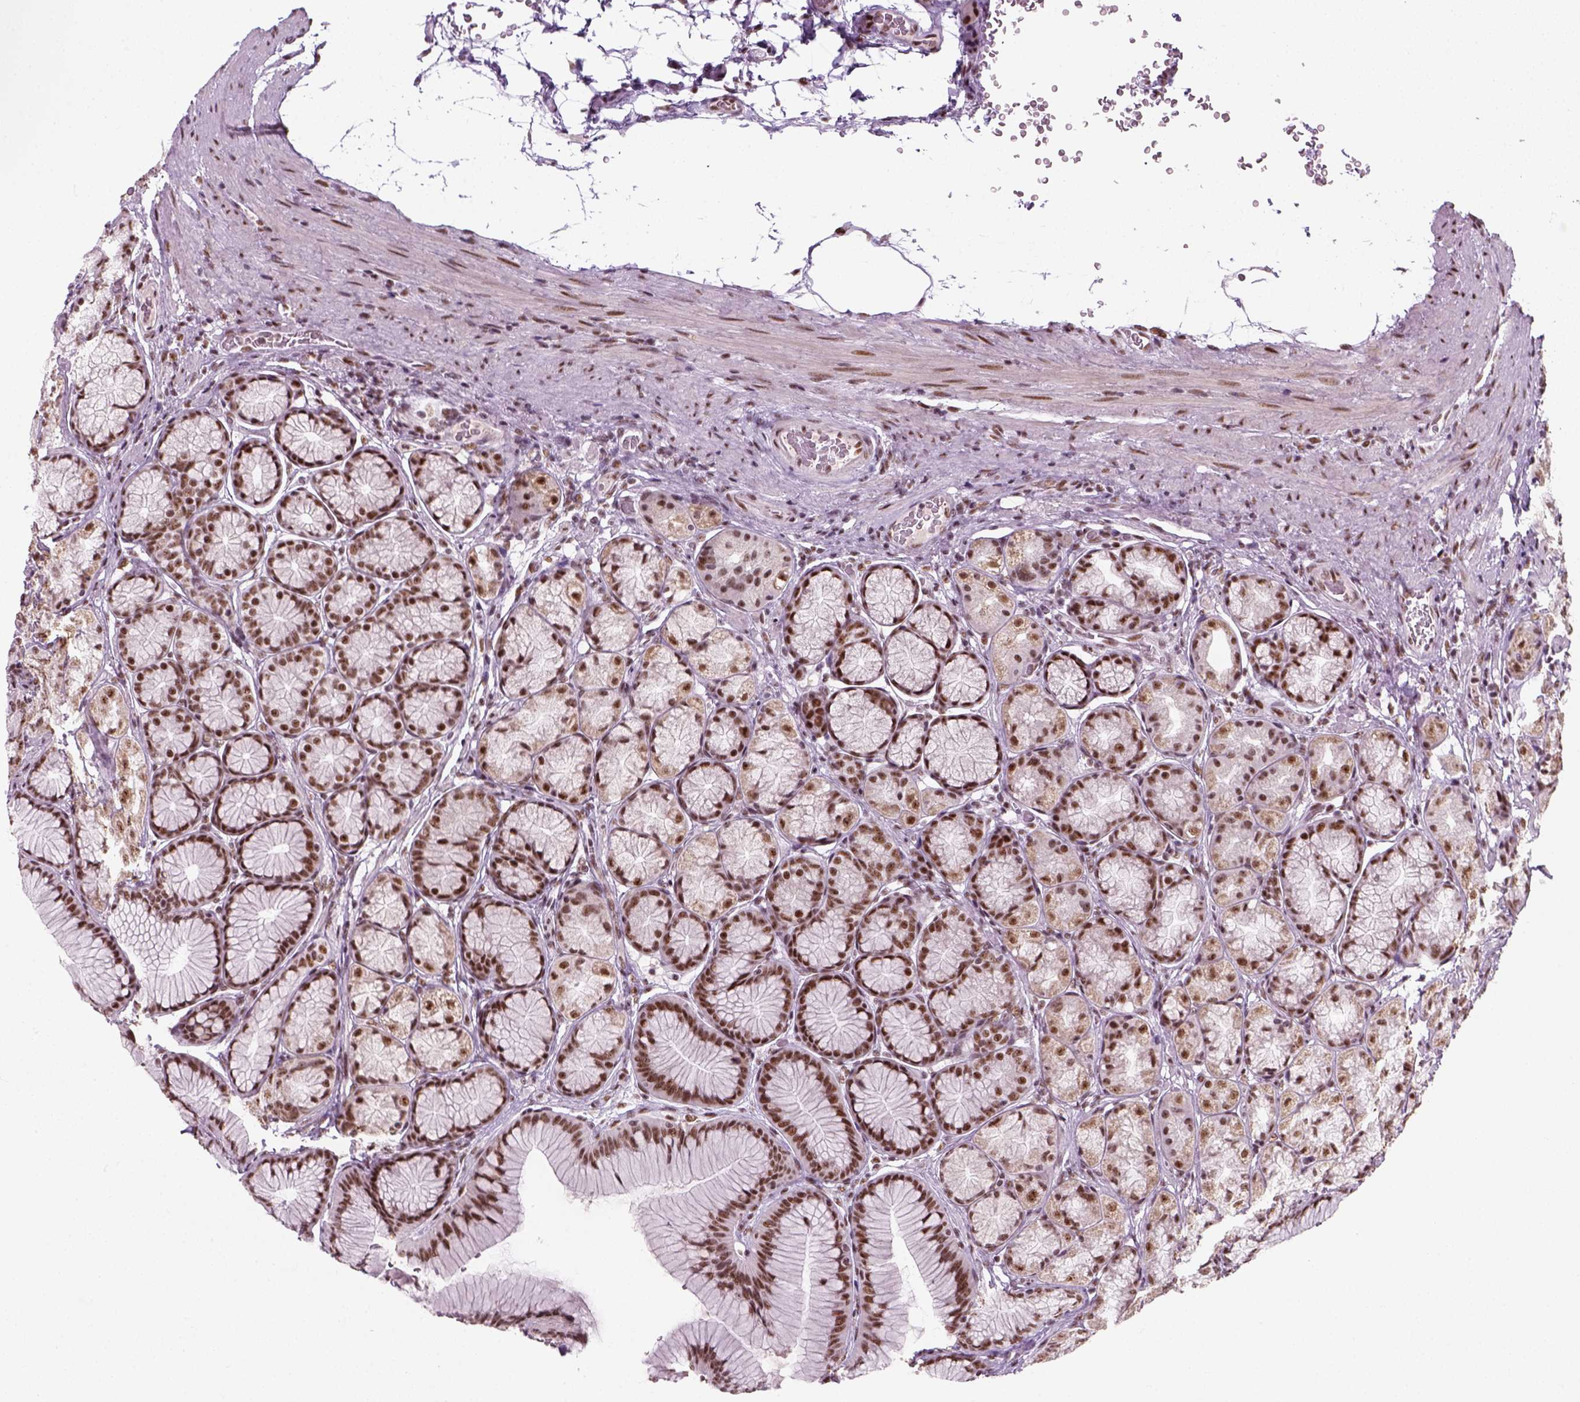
{"staining": {"intensity": "moderate", "quantity": ">75%", "location": "nuclear"}, "tissue": "stomach", "cell_type": "Glandular cells", "image_type": "normal", "snomed": [{"axis": "morphology", "description": "Normal tissue, NOS"}, {"axis": "morphology", "description": "Adenocarcinoma, NOS"}, {"axis": "morphology", "description": "Adenocarcinoma, High grade"}, {"axis": "topography", "description": "Stomach, upper"}, {"axis": "topography", "description": "Stomach"}], "caption": "Stomach stained with IHC exhibits moderate nuclear positivity in approximately >75% of glandular cells.", "gene": "GTF2F1", "patient": {"sex": "female", "age": 65}}